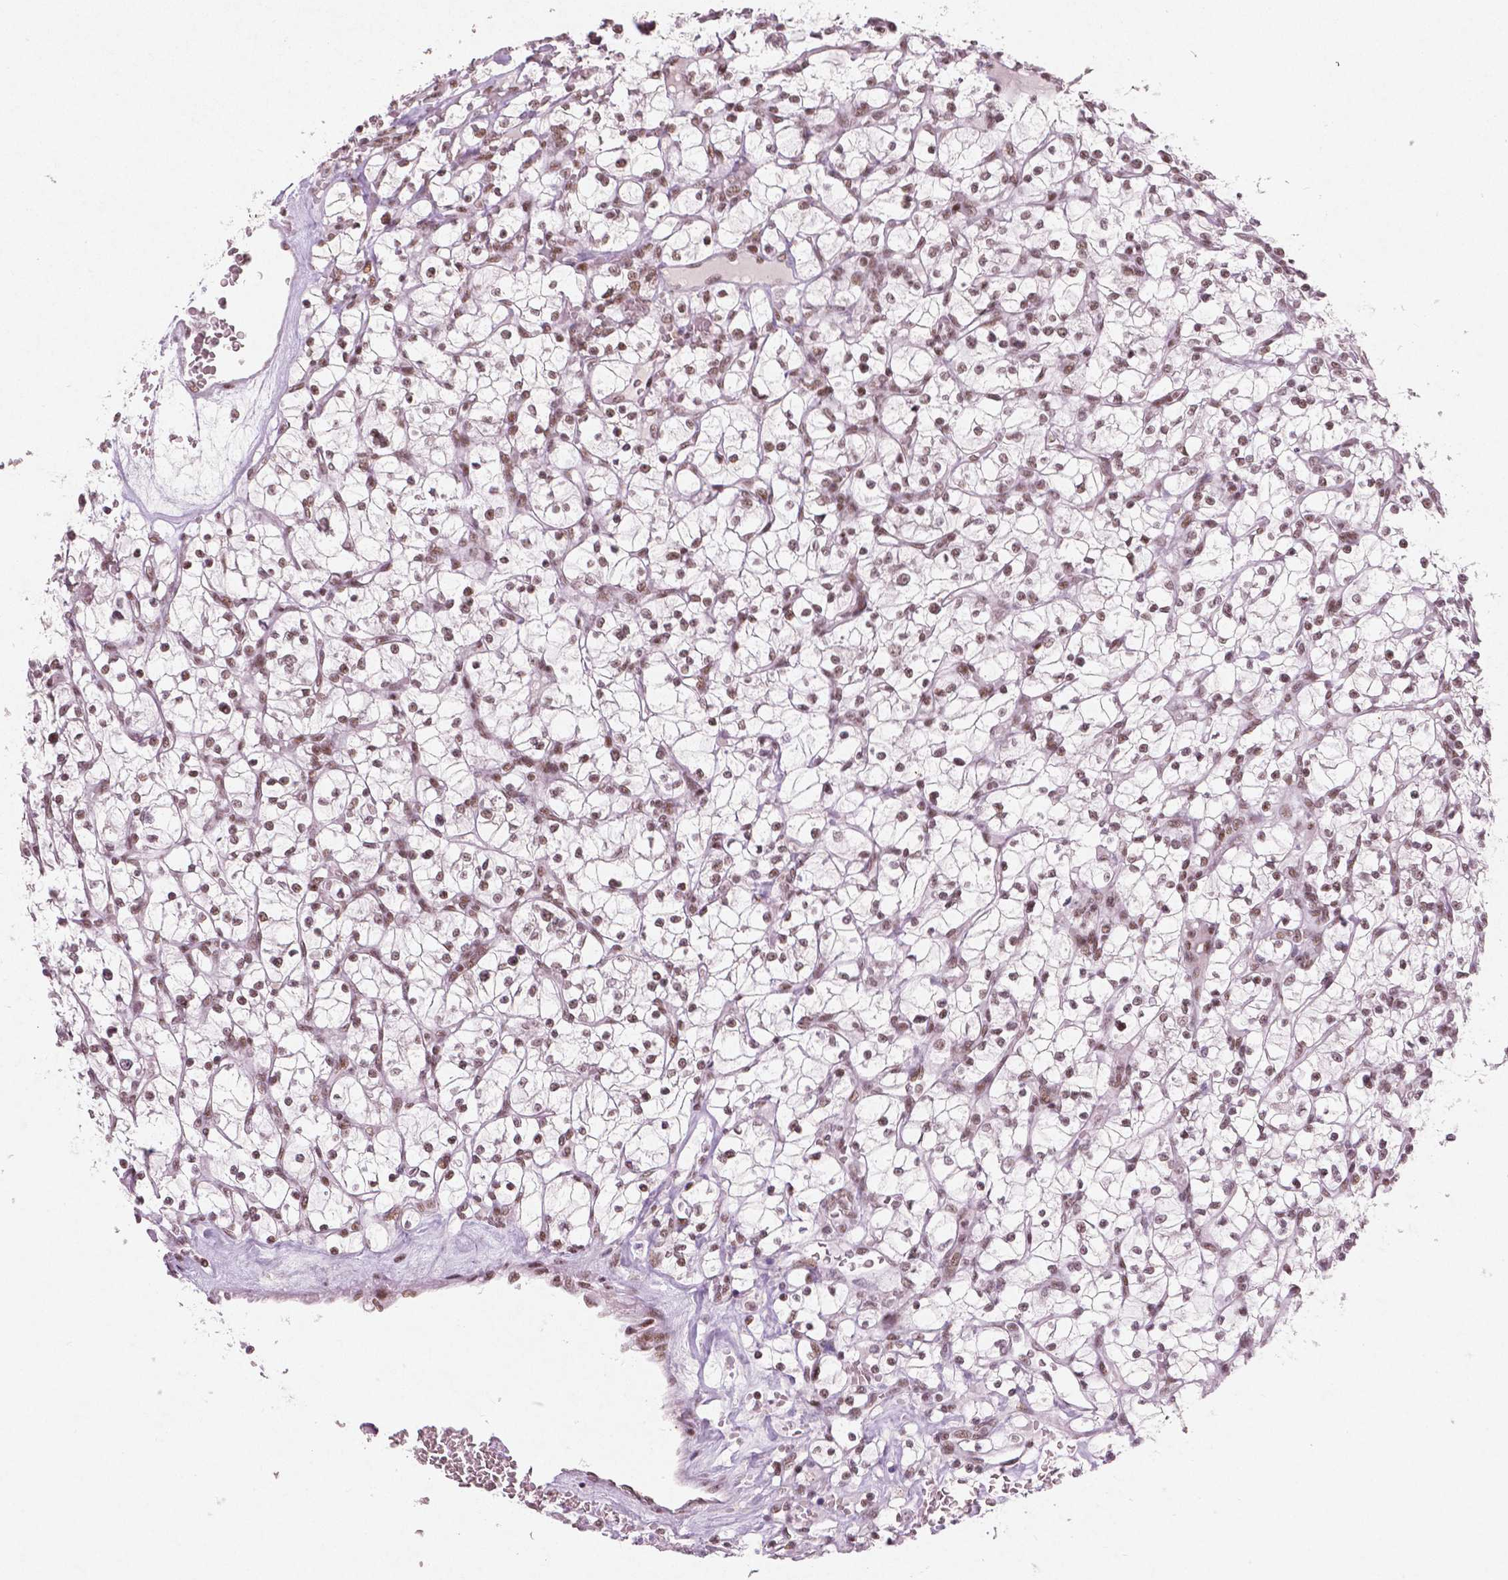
{"staining": {"intensity": "moderate", "quantity": ">75%", "location": "nuclear"}, "tissue": "renal cancer", "cell_type": "Tumor cells", "image_type": "cancer", "snomed": [{"axis": "morphology", "description": "Adenocarcinoma, NOS"}, {"axis": "topography", "description": "Kidney"}], "caption": "A brown stain labels moderate nuclear positivity of a protein in human renal cancer tumor cells.", "gene": "BRD4", "patient": {"sex": "female", "age": 64}}